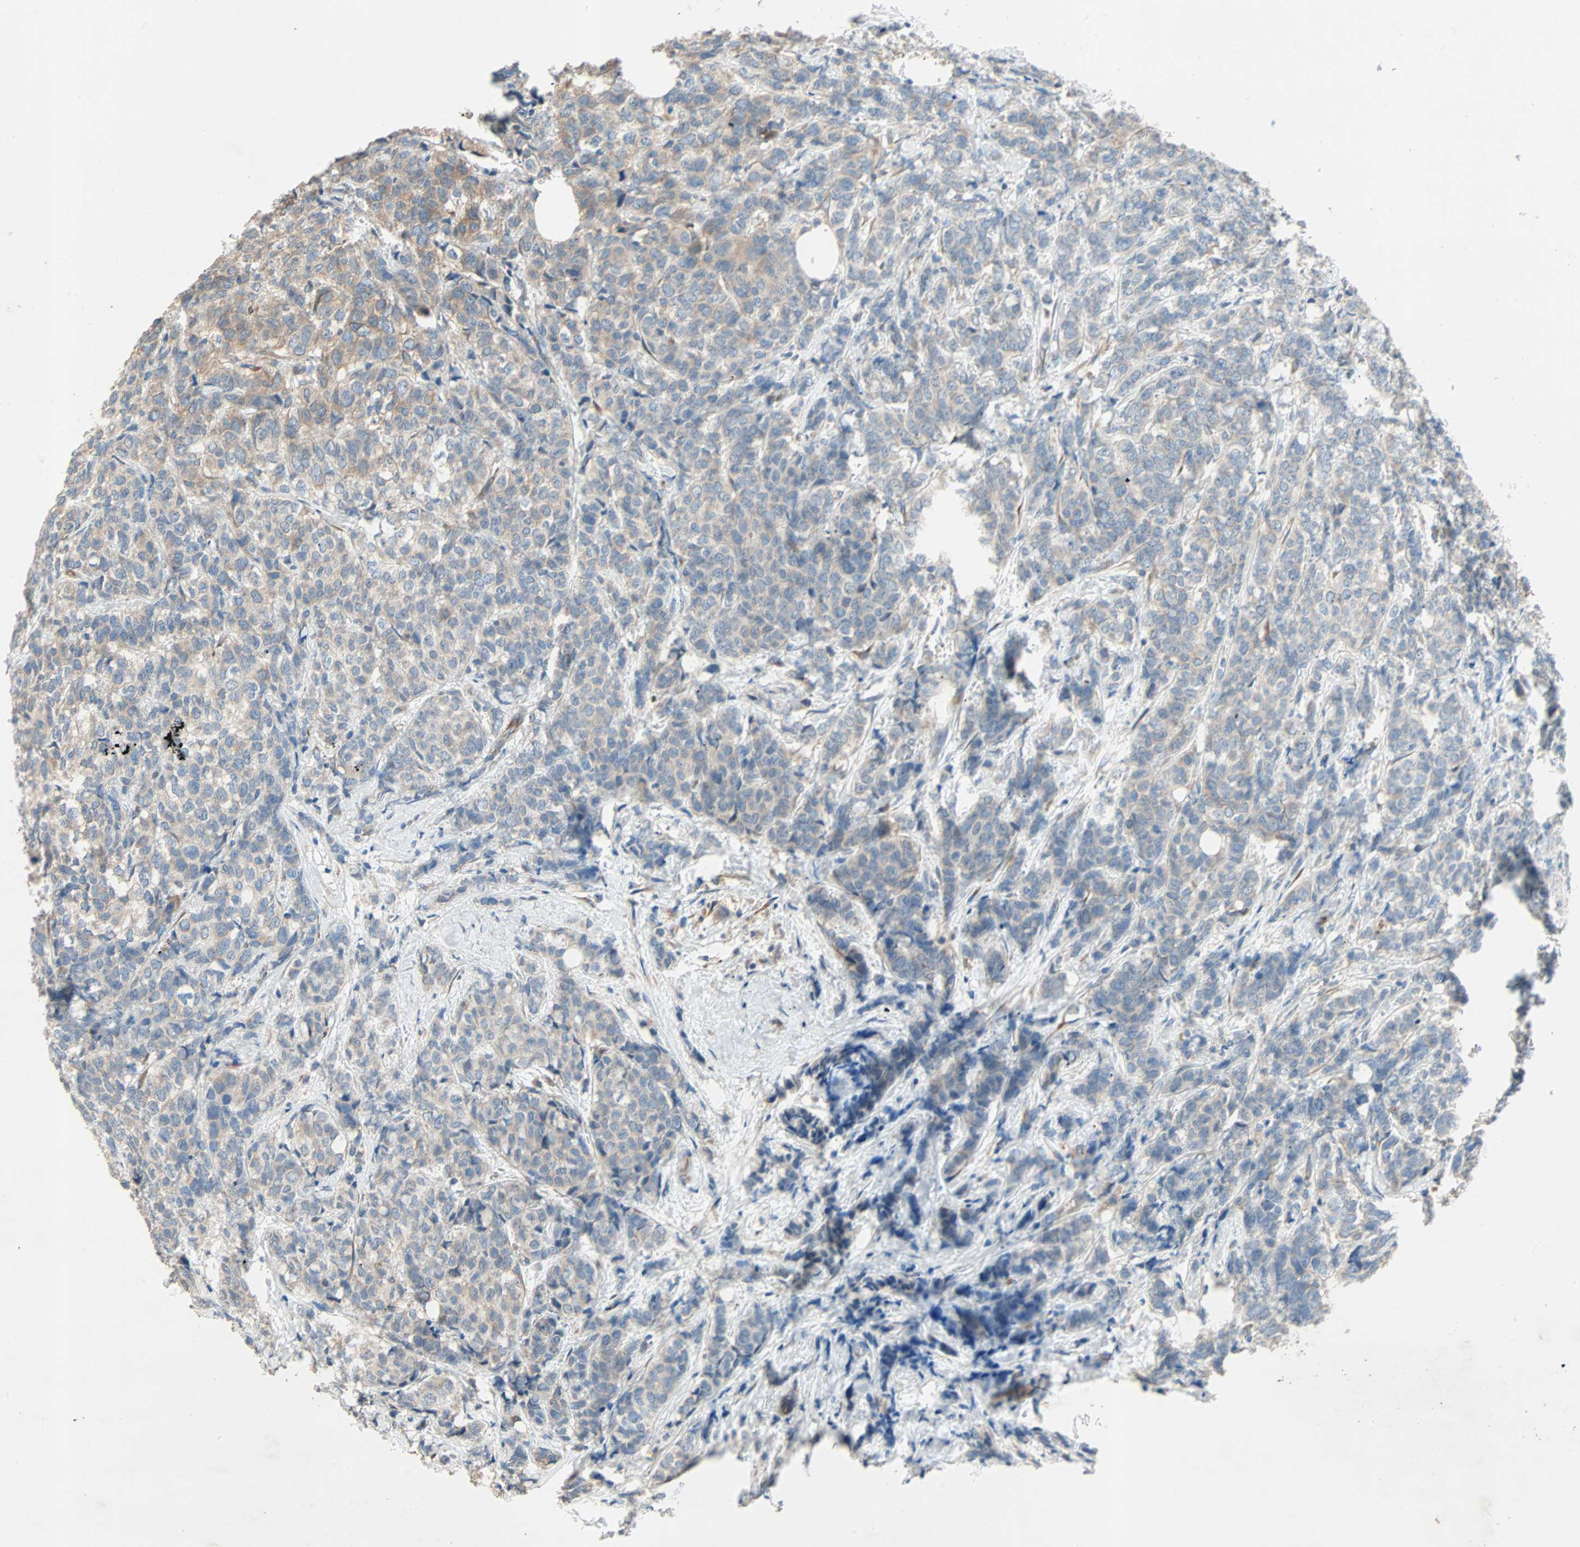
{"staining": {"intensity": "weak", "quantity": ">75%", "location": "cytoplasmic/membranous"}, "tissue": "breast cancer", "cell_type": "Tumor cells", "image_type": "cancer", "snomed": [{"axis": "morphology", "description": "Lobular carcinoma"}, {"axis": "topography", "description": "Breast"}], "caption": "Protein staining demonstrates weak cytoplasmic/membranous expression in approximately >75% of tumor cells in breast cancer (lobular carcinoma). (Brightfield microscopy of DAB IHC at high magnification).", "gene": "XYLT1", "patient": {"sex": "female", "age": 60}}